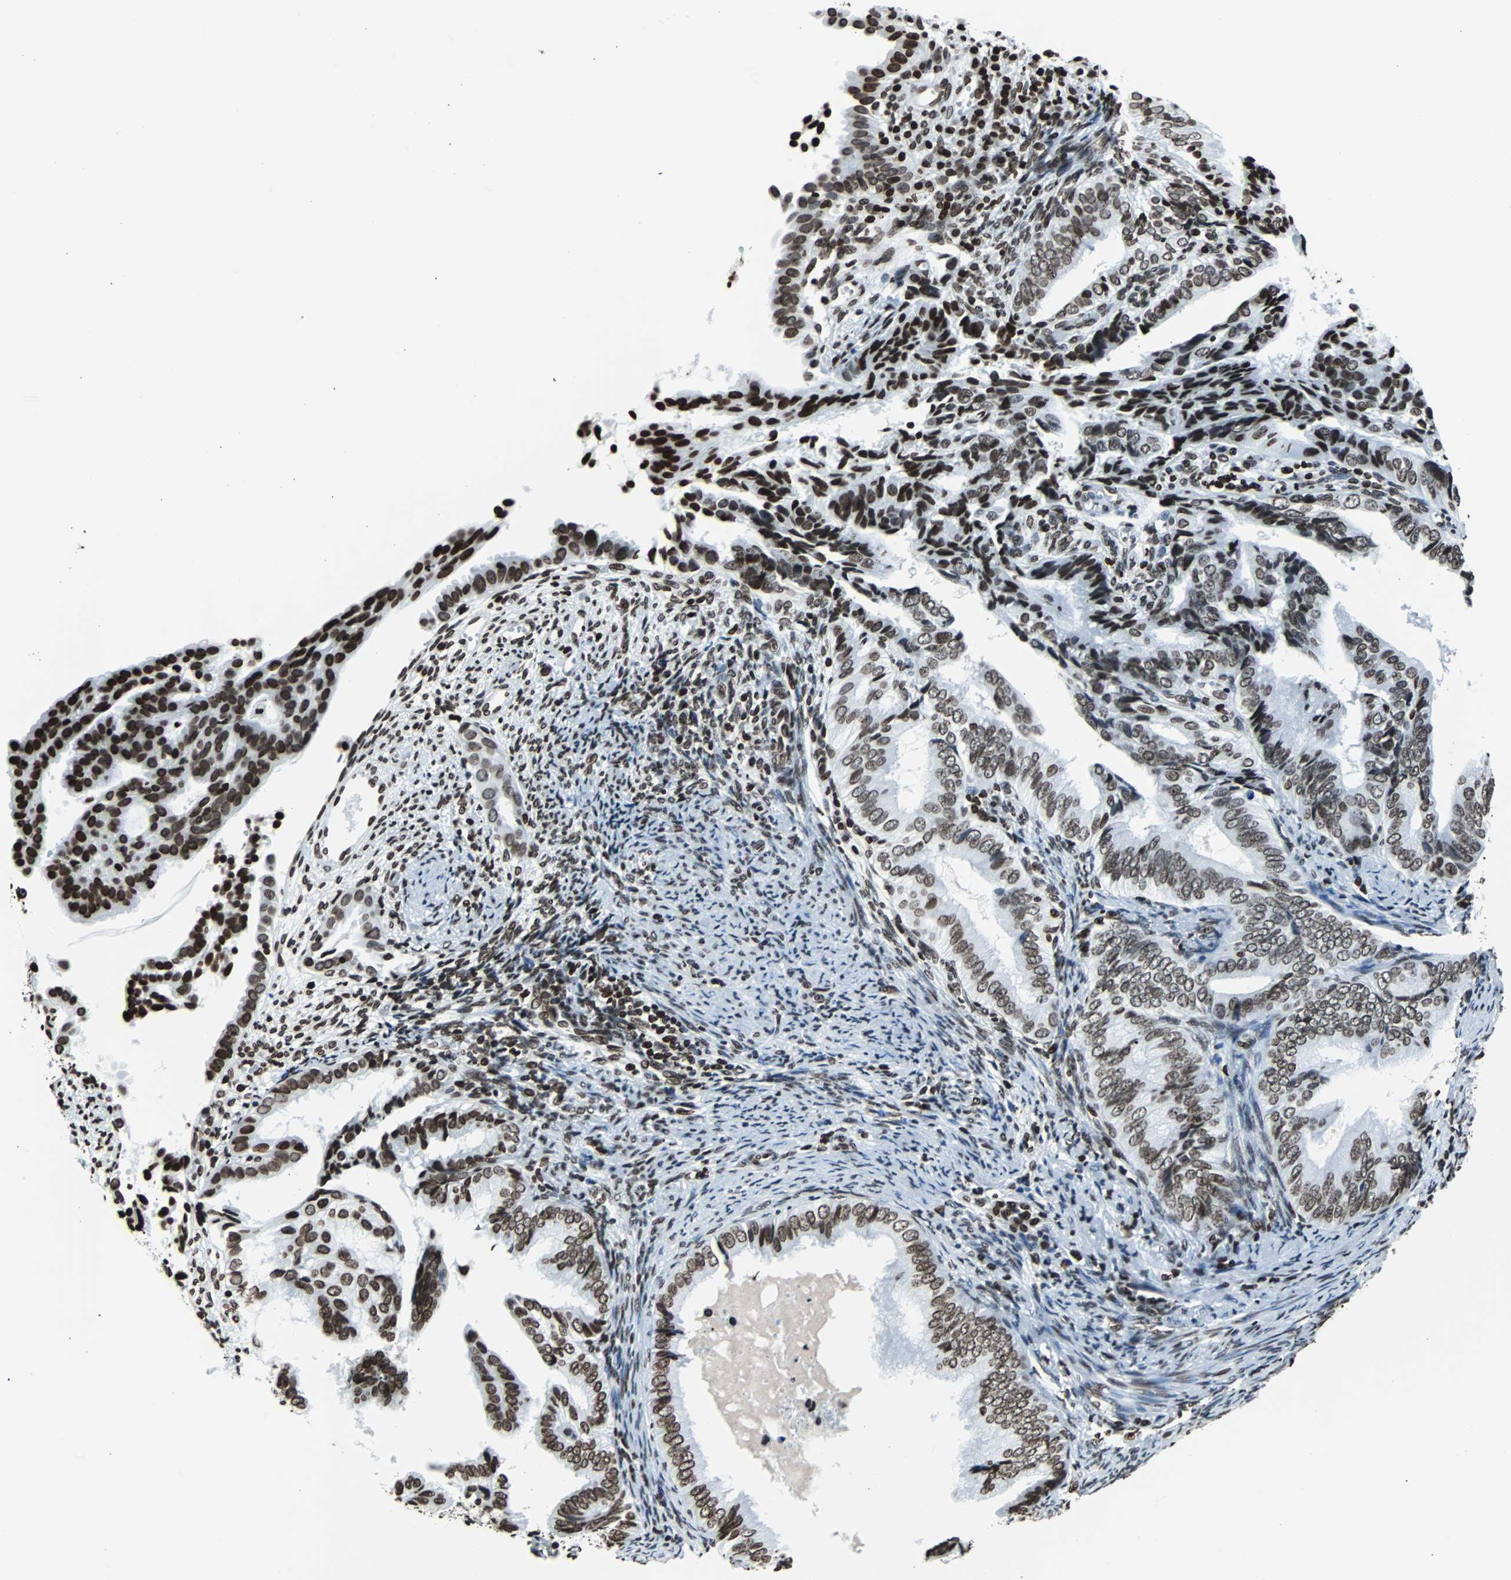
{"staining": {"intensity": "strong", "quantity": ">75%", "location": "nuclear"}, "tissue": "endometrial cancer", "cell_type": "Tumor cells", "image_type": "cancer", "snomed": [{"axis": "morphology", "description": "Adenocarcinoma, NOS"}, {"axis": "topography", "description": "Endometrium"}], "caption": "Endometrial cancer (adenocarcinoma) stained for a protein demonstrates strong nuclear positivity in tumor cells.", "gene": "H2BC18", "patient": {"sex": "female", "age": 58}}